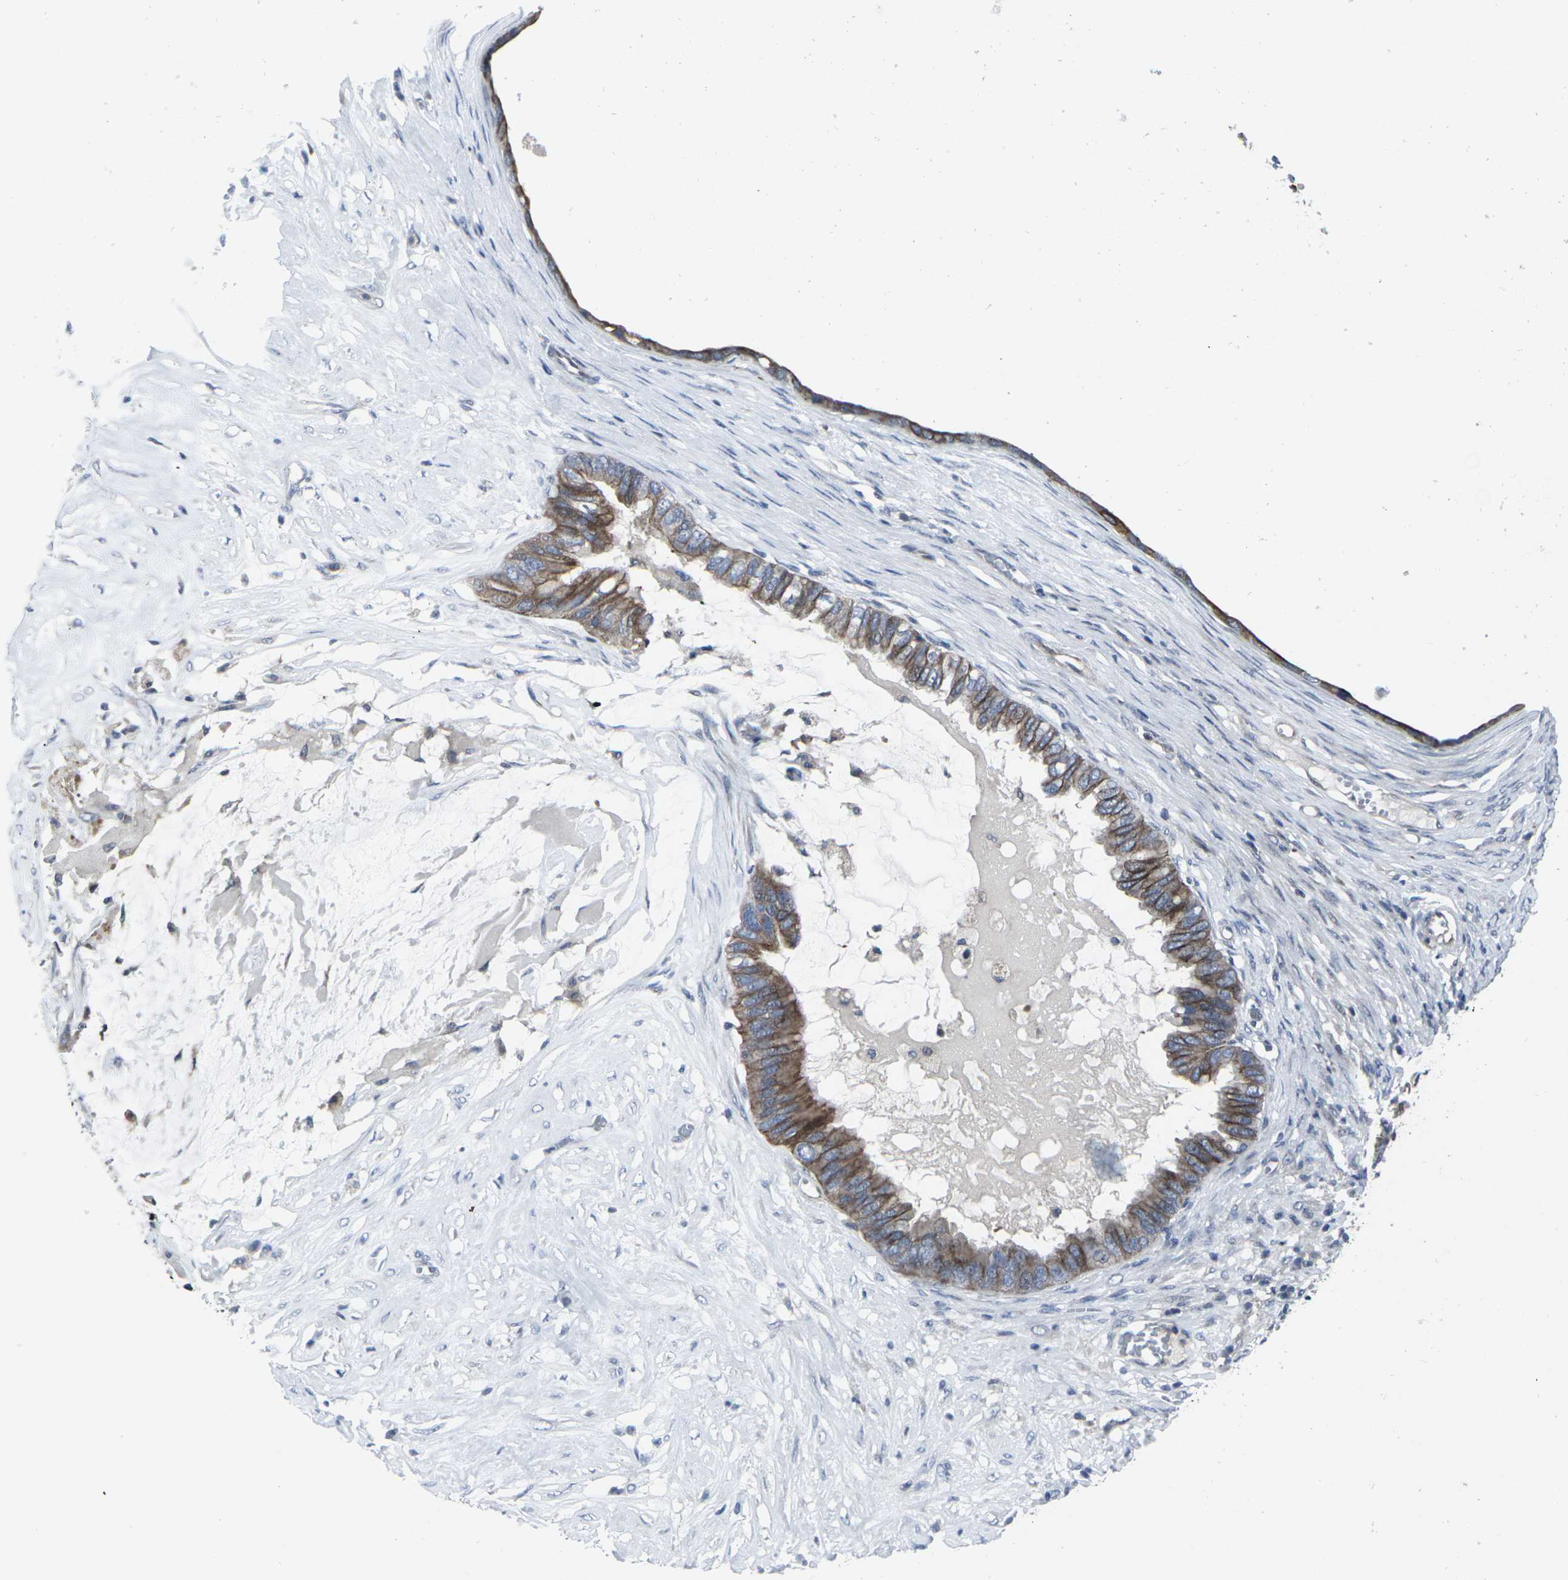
{"staining": {"intensity": "strong", "quantity": "25%-75%", "location": "cytoplasmic/membranous"}, "tissue": "ovarian cancer", "cell_type": "Tumor cells", "image_type": "cancer", "snomed": [{"axis": "morphology", "description": "Cystadenocarcinoma, mucinous, NOS"}, {"axis": "topography", "description": "Ovary"}], "caption": "Strong cytoplasmic/membranous expression for a protein is appreciated in approximately 25%-75% of tumor cells of ovarian mucinous cystadenocarcinoma using immunohistochemistry (IHC).", "gene": "HPRT1", "patient": {"sex": "female", "age": 80}}